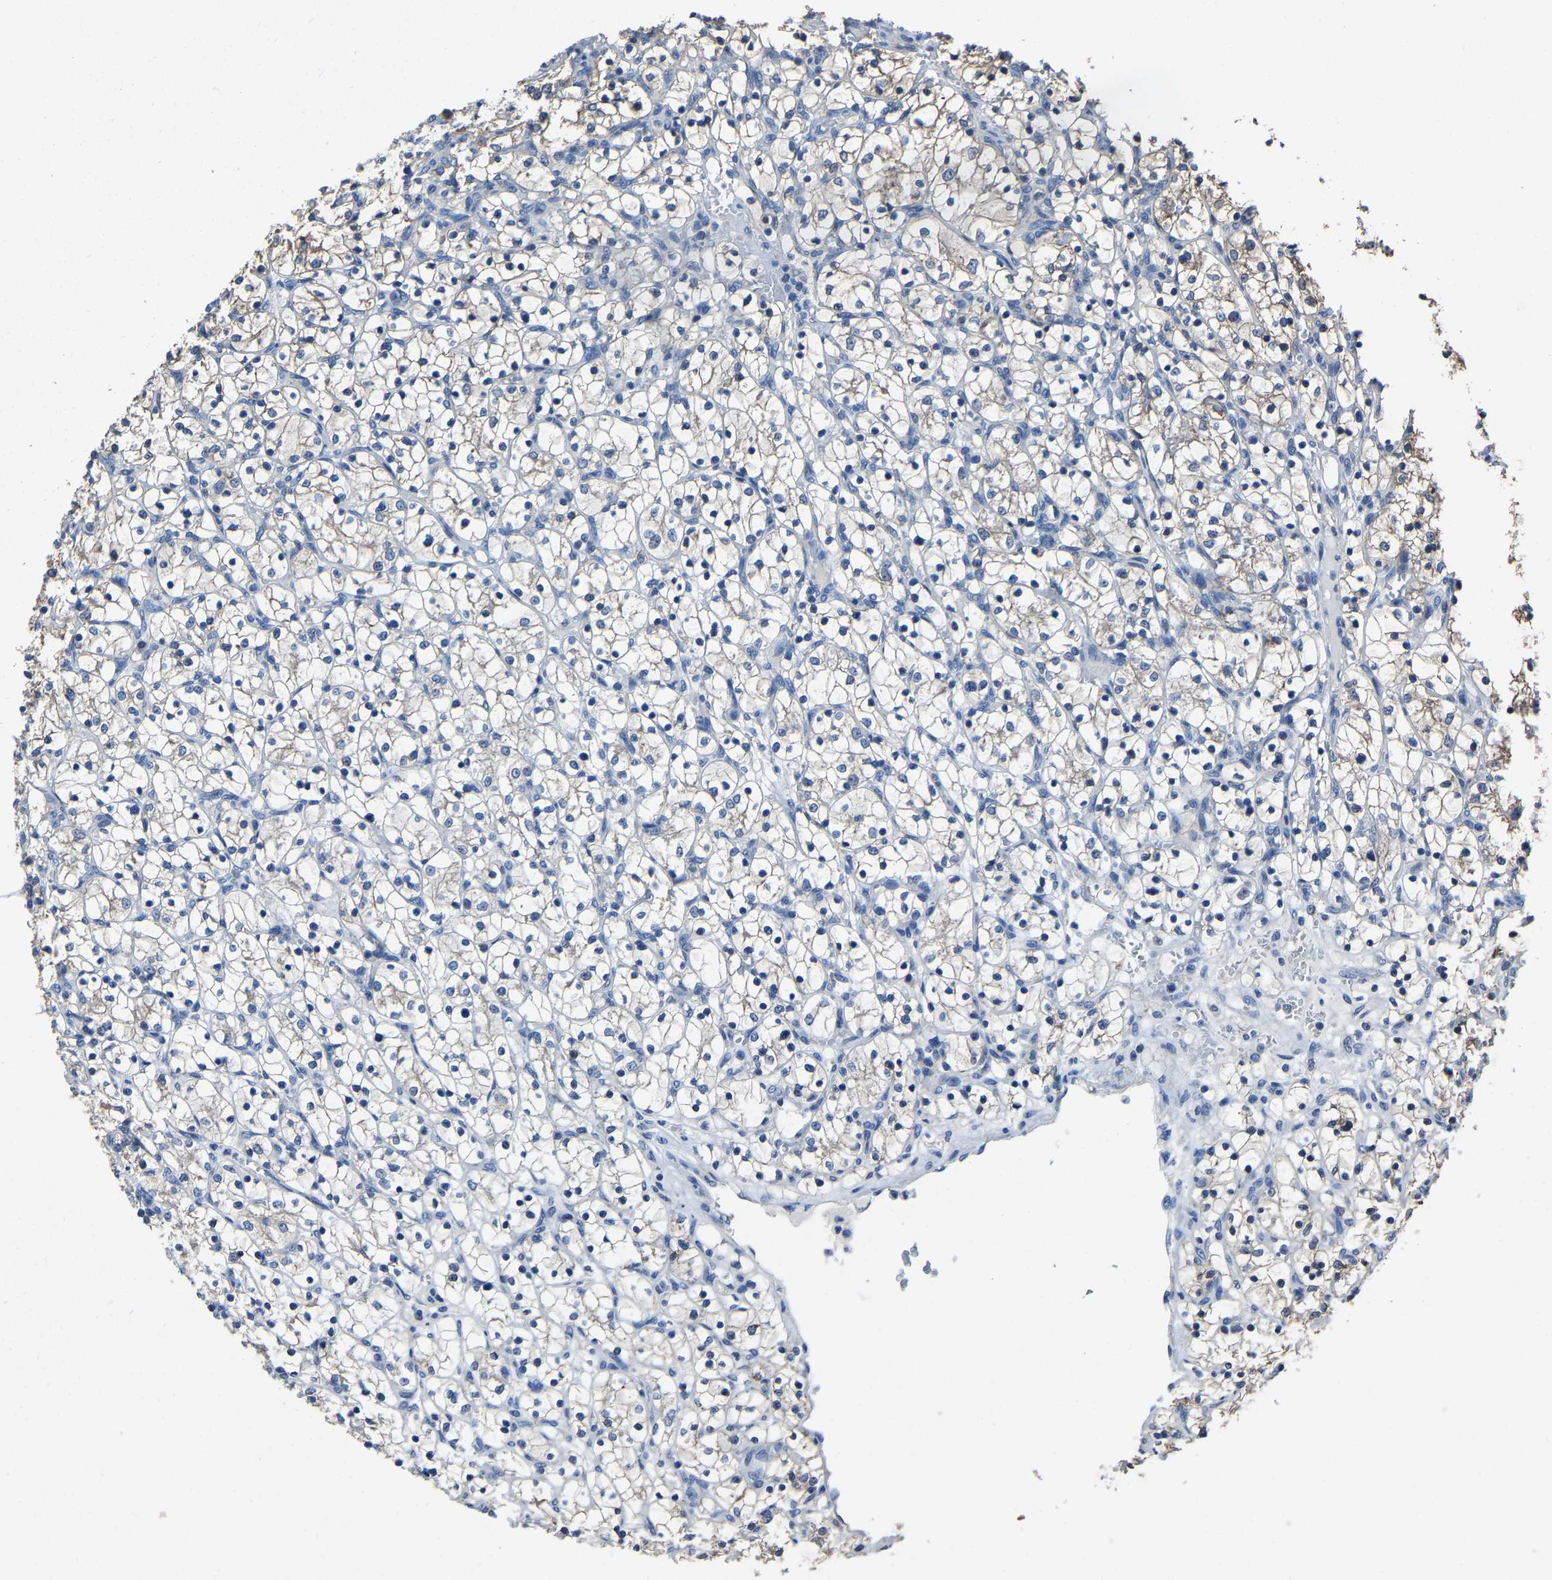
{"staining": {"intensity": "negative", "quantity": "none", "location": "none"}, "tissue": "renal cancer", "cell_type": "Tumor cells", "image_type": "cancer", "snomed": [{"axis": "morphology", "description": "Adenocarcinoma, NOS"}, {"axis": "topography", "description": "Kidney"}], "caption": "High magnification brightfield microscopy of renal adenocarcinoma stained with DAB (brown) and counterstained with hematoxylin (blue): tumor cells show no significant positivity.", "gene": "STRBP", "patient": {"sex": "female", "age": 69}}